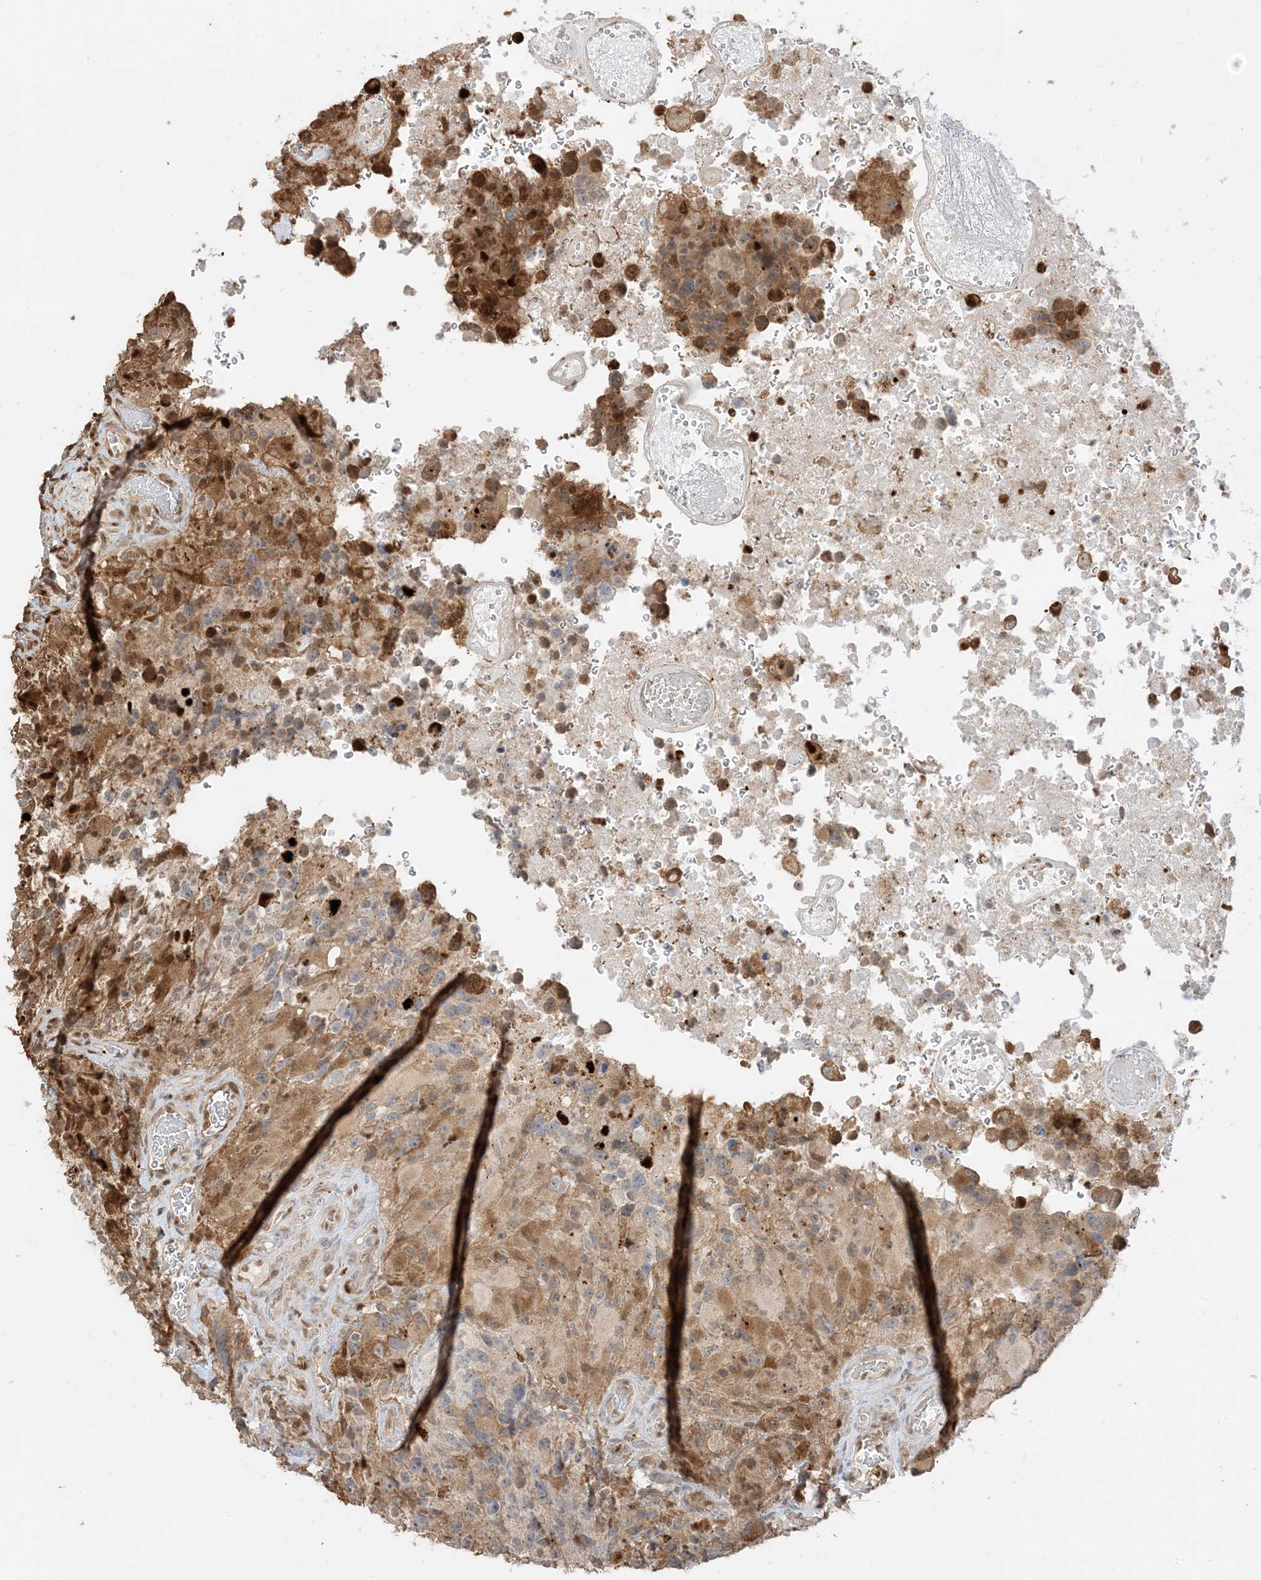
{"staining": {"intensity": "weak", "quantity": "25%-75%", "location": "cytoplasmic/membranous"}, "tissue": "glioma", "cell_type": "Tumor cells", "image_type": "cancer", "snomed": [{"axis": "morphology", "description": "Glioma, malignant, High grade"}, {"axis": "topography", "description": "Brain"}], "caption": "Immunohistochemistry (IHC) (DAB (3,3'-diaminobenzidine)) staining of glioma shows weak cytoplasmic/membranous protein staining in approximately 25%-75% of tumor cells.", "gene": "ZBTB41", "patient": {"sex": "male", "age": 69}}